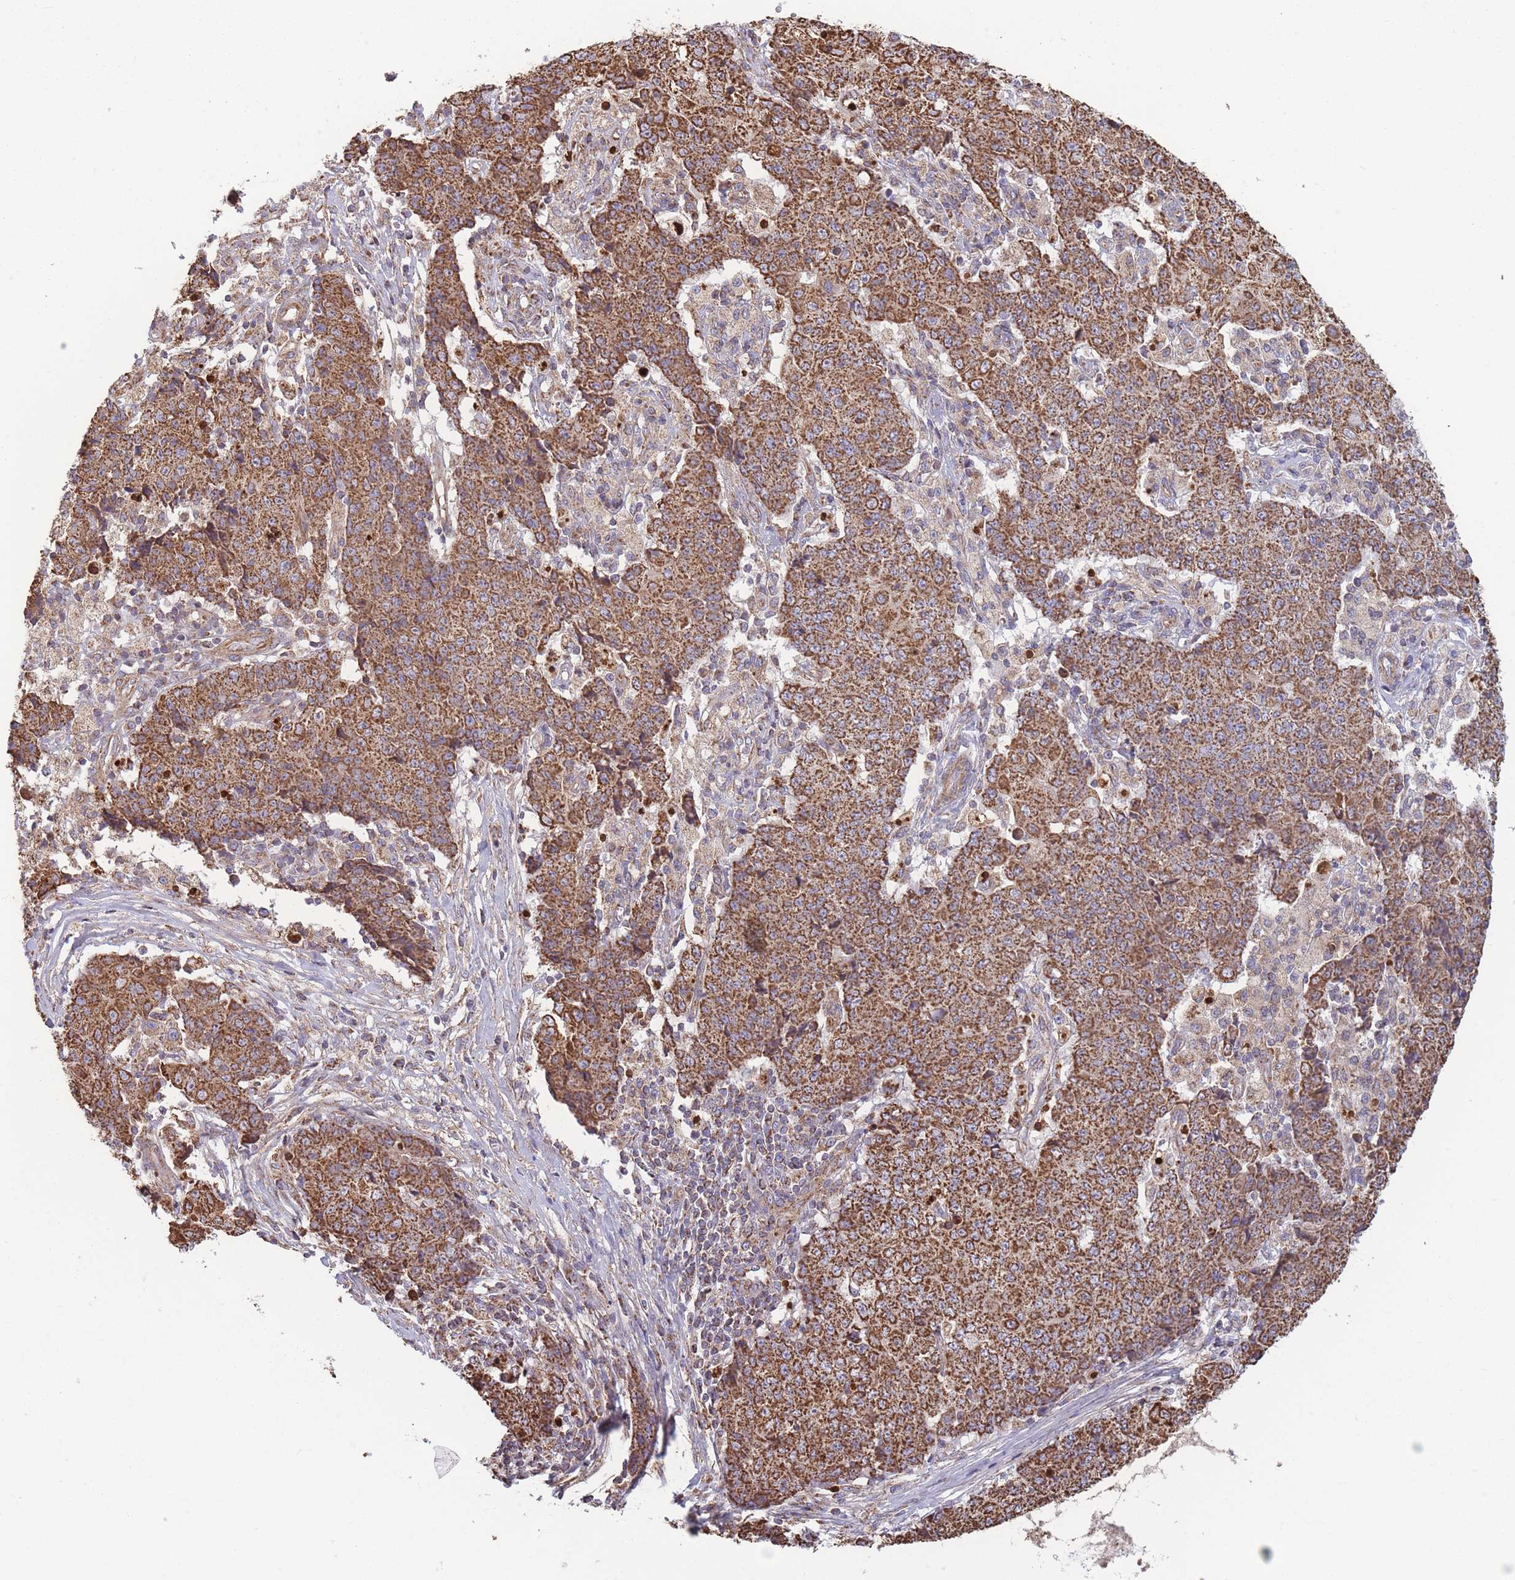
{"staining": {"intensity": "strong", "quantity": ">75%", "location": "cytoplasmic/membranous"}, "tissue": "ovarian cancer", "cell_type": "Tumor cells", "image_type": "cancer", "snomed": [{"axis": "morphology", "description": "Carcinoma, endometroid"}, {"axis": "topography", "description": "Ovary"}], "caption": "IHC of ovarian cancer (endometroid carcinoma) displays high levels of strong cytoplasmic/membranous expression in approximately >75% of tumor cells.", "gene": "KIF16B", "patient": {"sex": "female", "age": 42}}